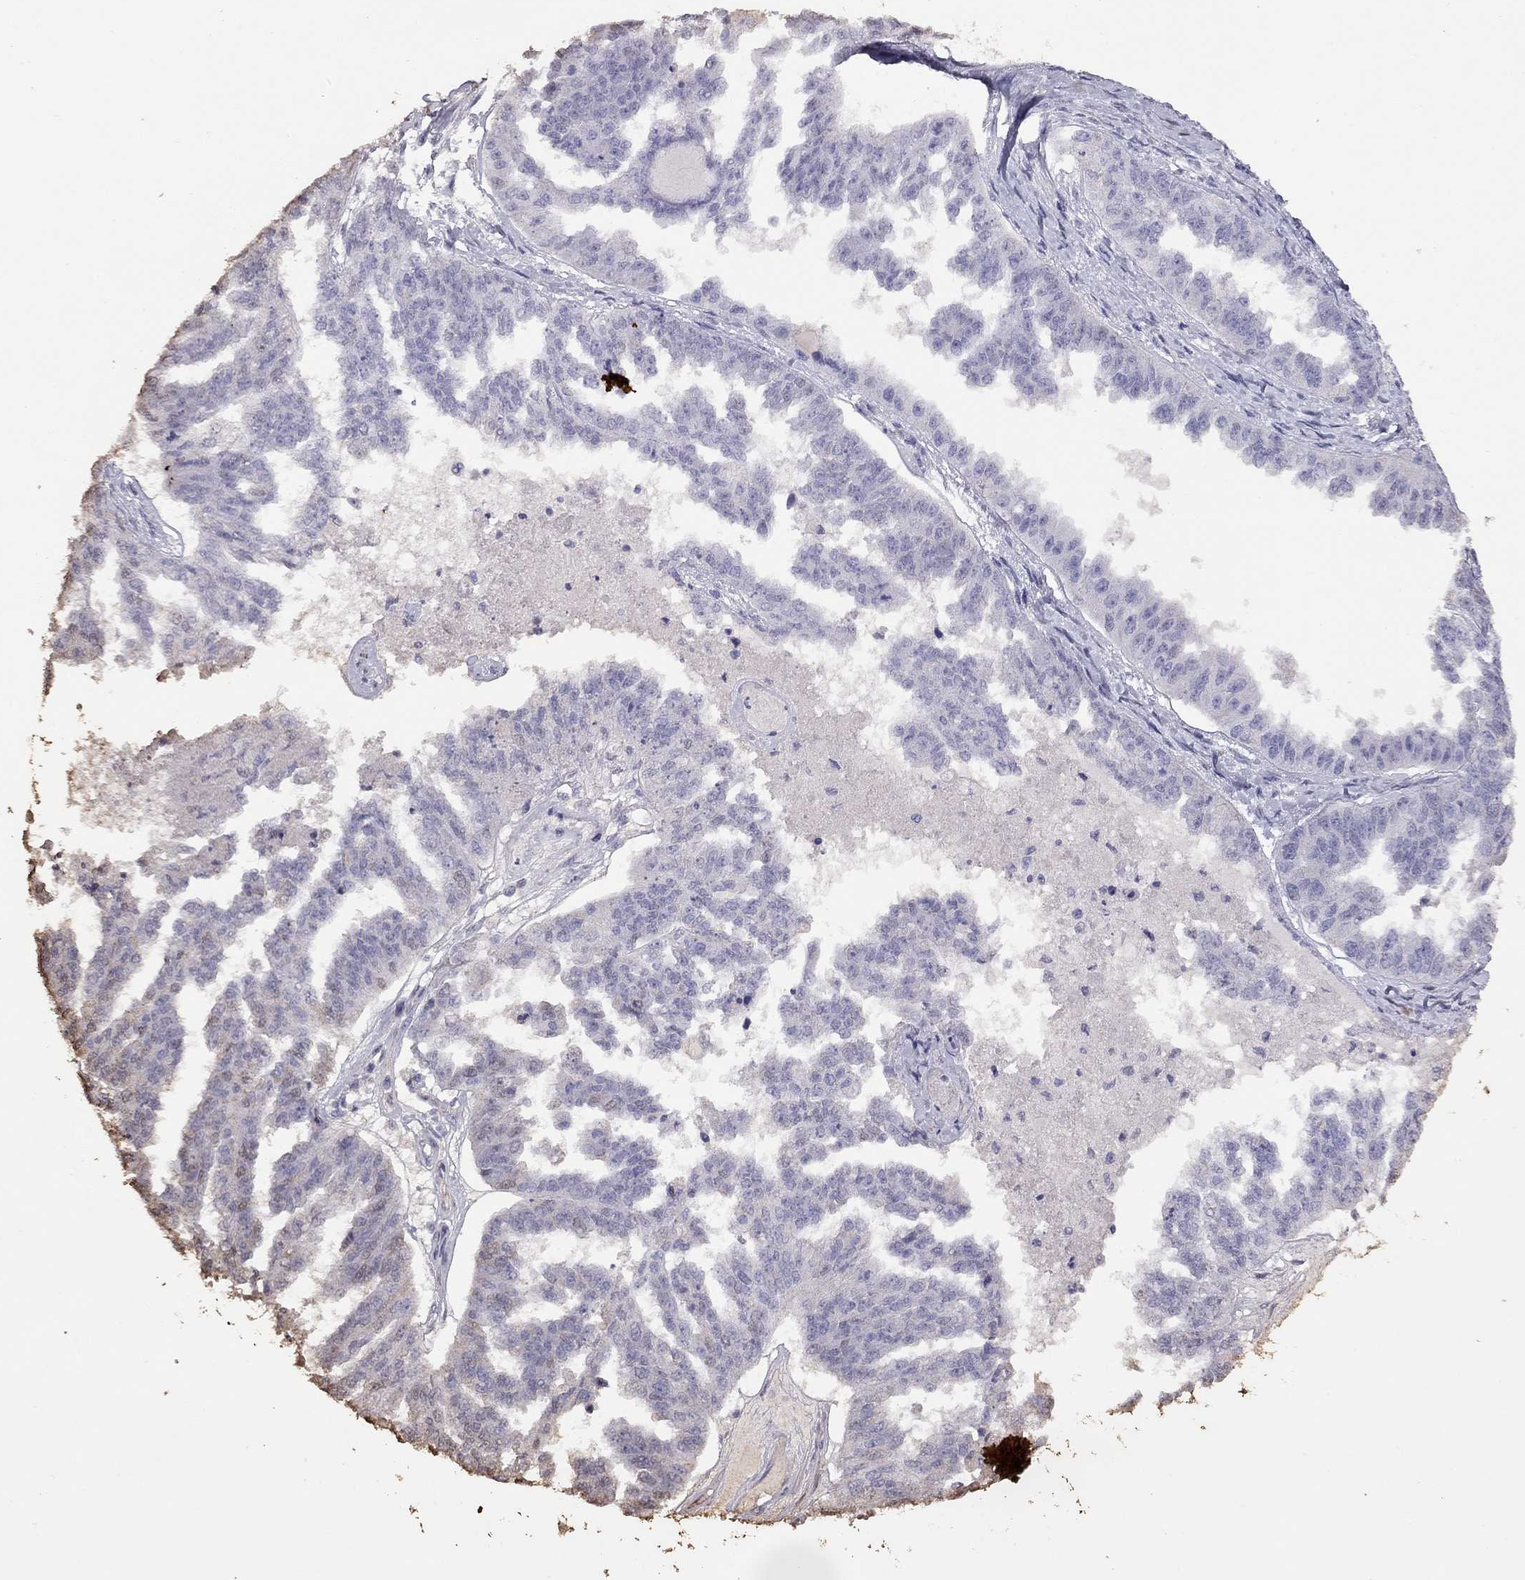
{"staining": {"intensity": "negative", "quantity": "none", "location": "none"}, "tissue": "ovarian cancer", "cell_type": "Tumor cells", "image_type": "cancer", "snomed": [{"axis": "morphology", "description": "Cystadenocarcinoma, serous, NOS"}, {"axis": "topography", "description": "Ovary"}], "caption": "A high-resolution photomicrograph shows immunohistochemistry (IHC) staining of ovarian serous cystadenocarcinoma, which exhibits no significant expression in tumor cells.", "gene": "SUN3", "patient": {"sex": "female", "age": 58}}